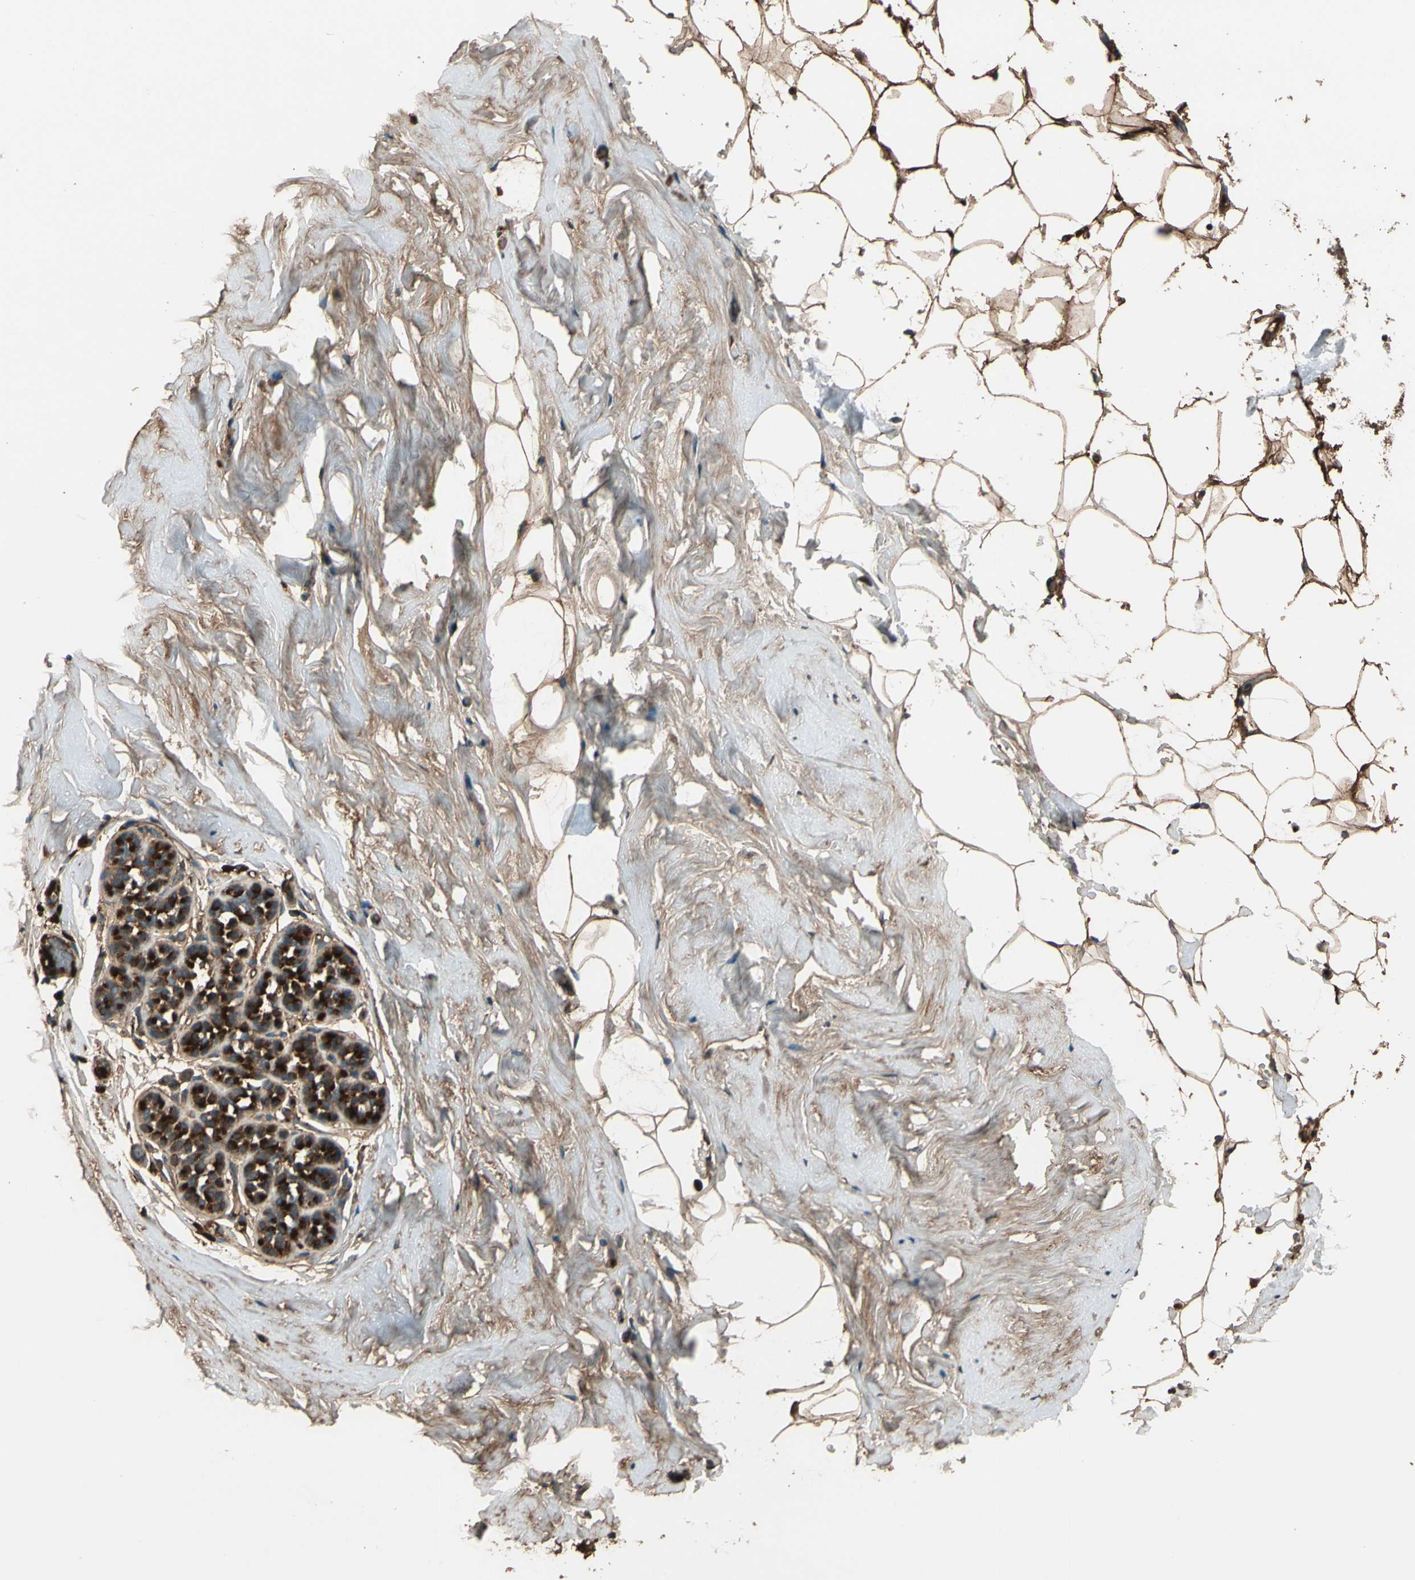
{"staining": {"intensity": "strong", "quantity": ">75%", "location": "cytoplasmic/membranous"}, "tissue": "breast", "cell_type": "Adipocytes", "image_type": "normal", "snomed": [{"axis": "morphology", "description": "Normal tissue, NOS"}, {"axis": "topography", "description": "Breast"}], "caption": "Breast stained with IHC demonstrates strong cytoplasmic/membranous expression in approximately >75% of adipocytes. (DAB IHC, brown staining for protein, blue staining for nuclei).", "gene": "STX11", "patient": {"sex": "female", "age": 75}}